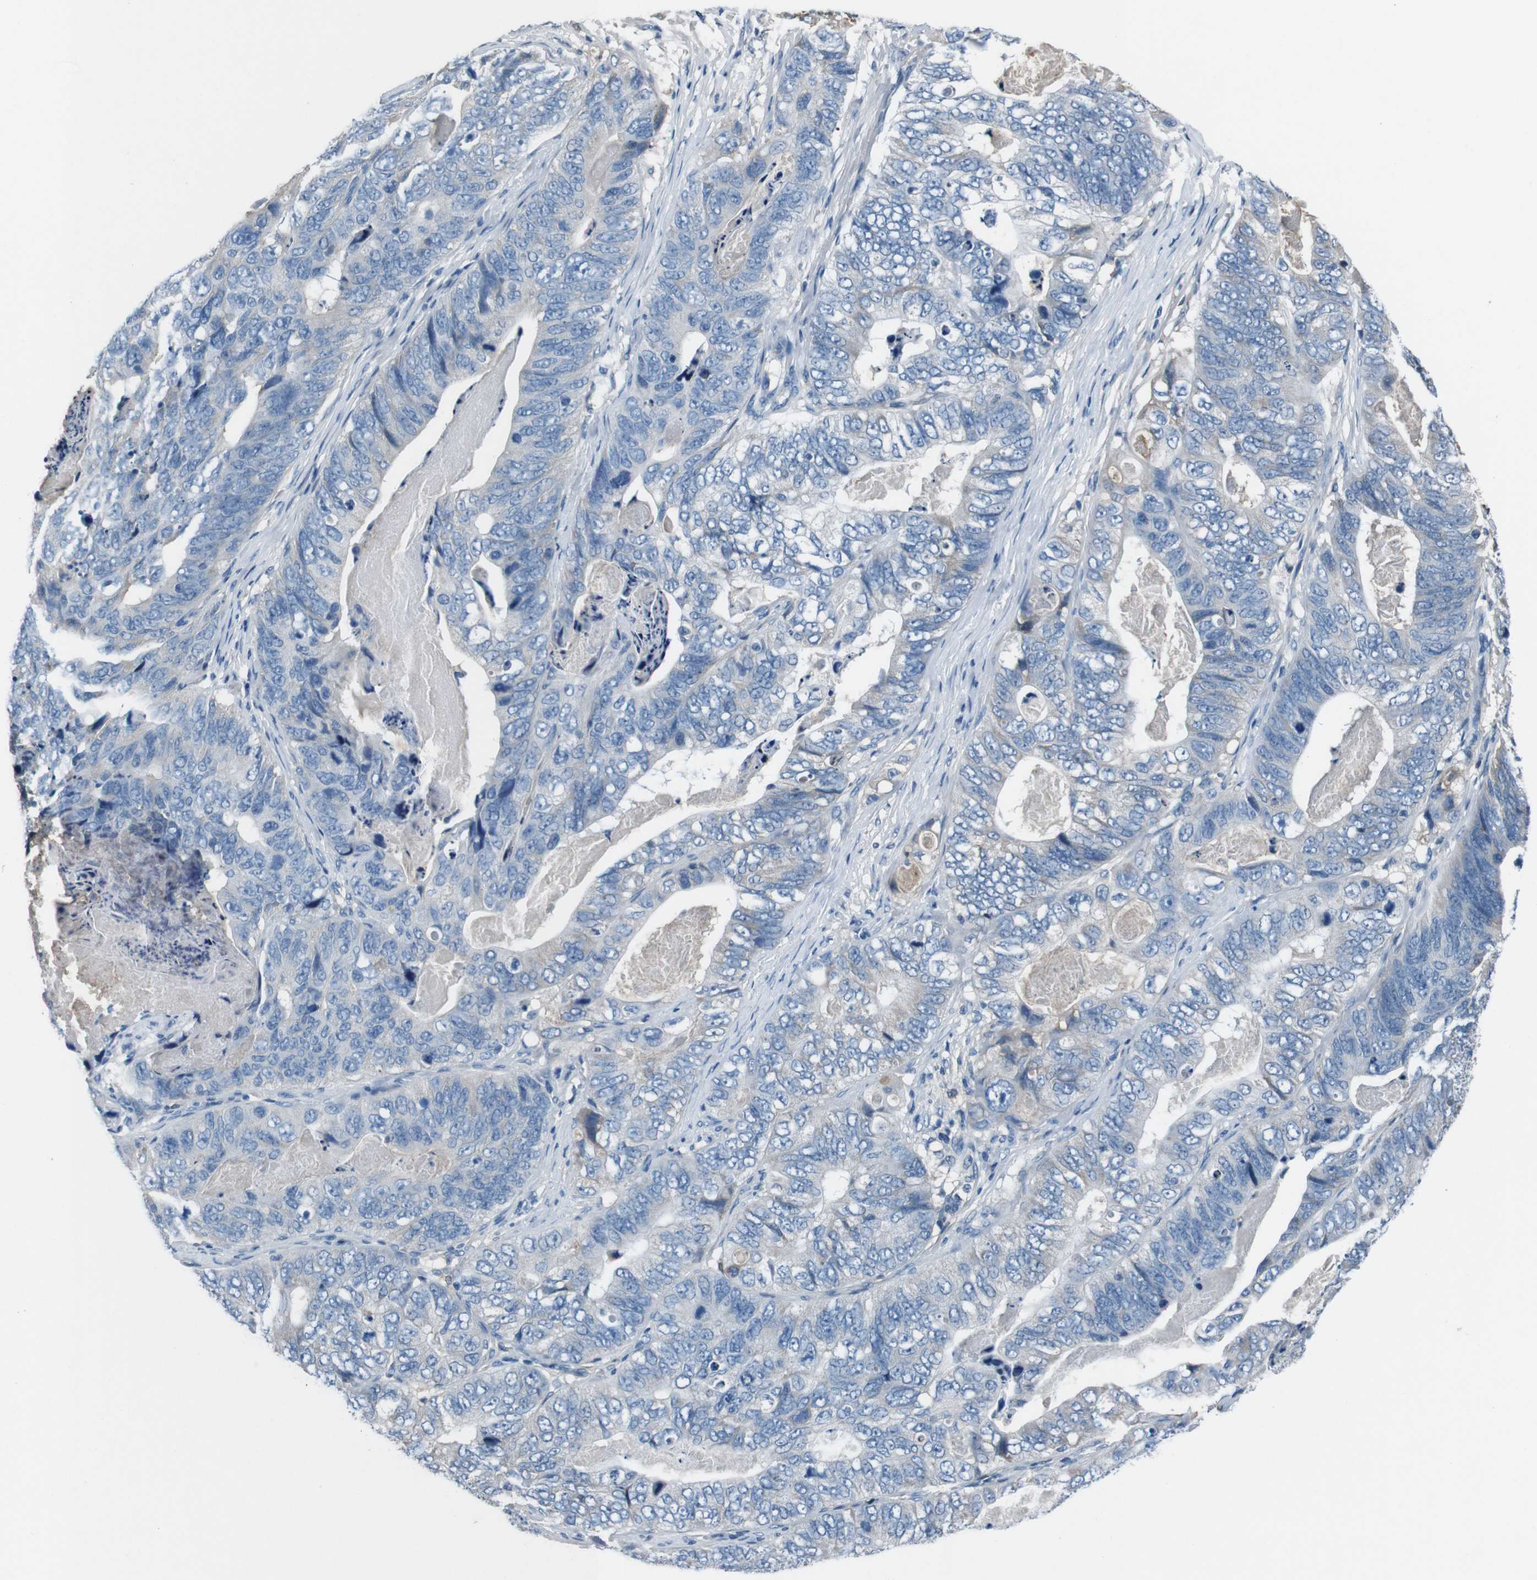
{"staining": {"intensity": "negative", "quantity": "none", "location": "none"}, "tissue": "stomach cancer", "cell_type": "Tumor cells", "image_type": "cancer", "snomed": [{"axis": "morphology", "description": "Adenocarcinoma, NOS"}, {"axis": "topography", "description": "Stomach"}], "caption": "This image is of stomach cancer stained with immunohistochemistry to label a protein in brown with the nuclei are counter-stained blue. There is no expression in tumor cells. (Stains: DAB immunohistochemistry with hematoxylin counter stain, Microscopy: brightfield microscopy at high magnification).", "gene": "LEP", "patient": {"sex": "female", "age": 89}}